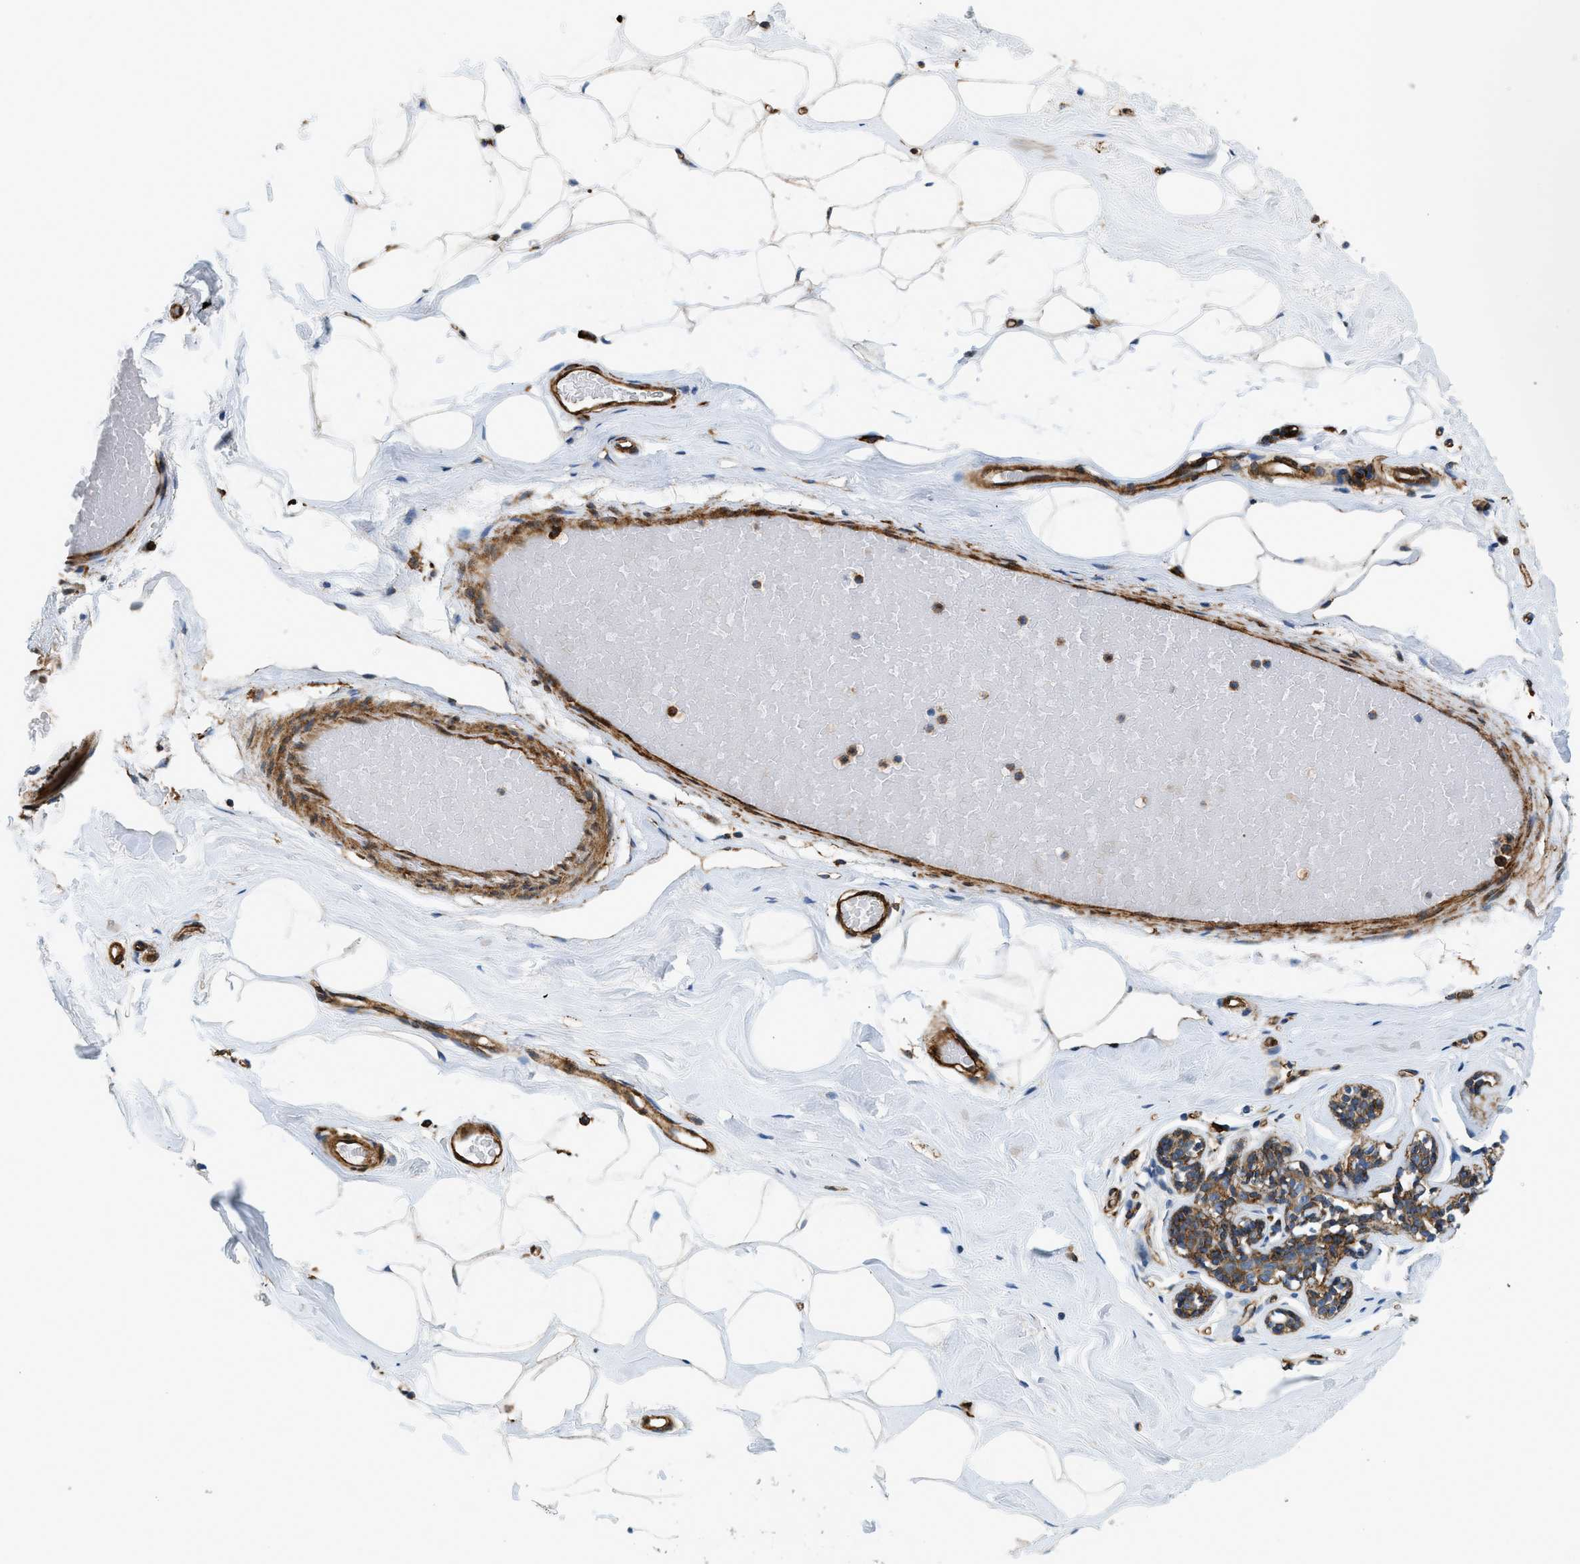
{"staining": {"intensity": "moderate", "quantity": ">75%", "location": "cytoplasmic/membranous"}, "tissue": "breast", "cell_type": "Adipocytes", "image_type": "normal", "snomed": [{"axis": "morphology", "description": "Normal tissue, NOS"}, {"axis": "topography", "description": "Breast"}], "caption": "Protein staining shows moderate cytoplasmic/membranous staining in about >75% of adipocytes in unremarkable breast.", "gene": "HIP1", "patient": {"sex": "female", "age": 75}}